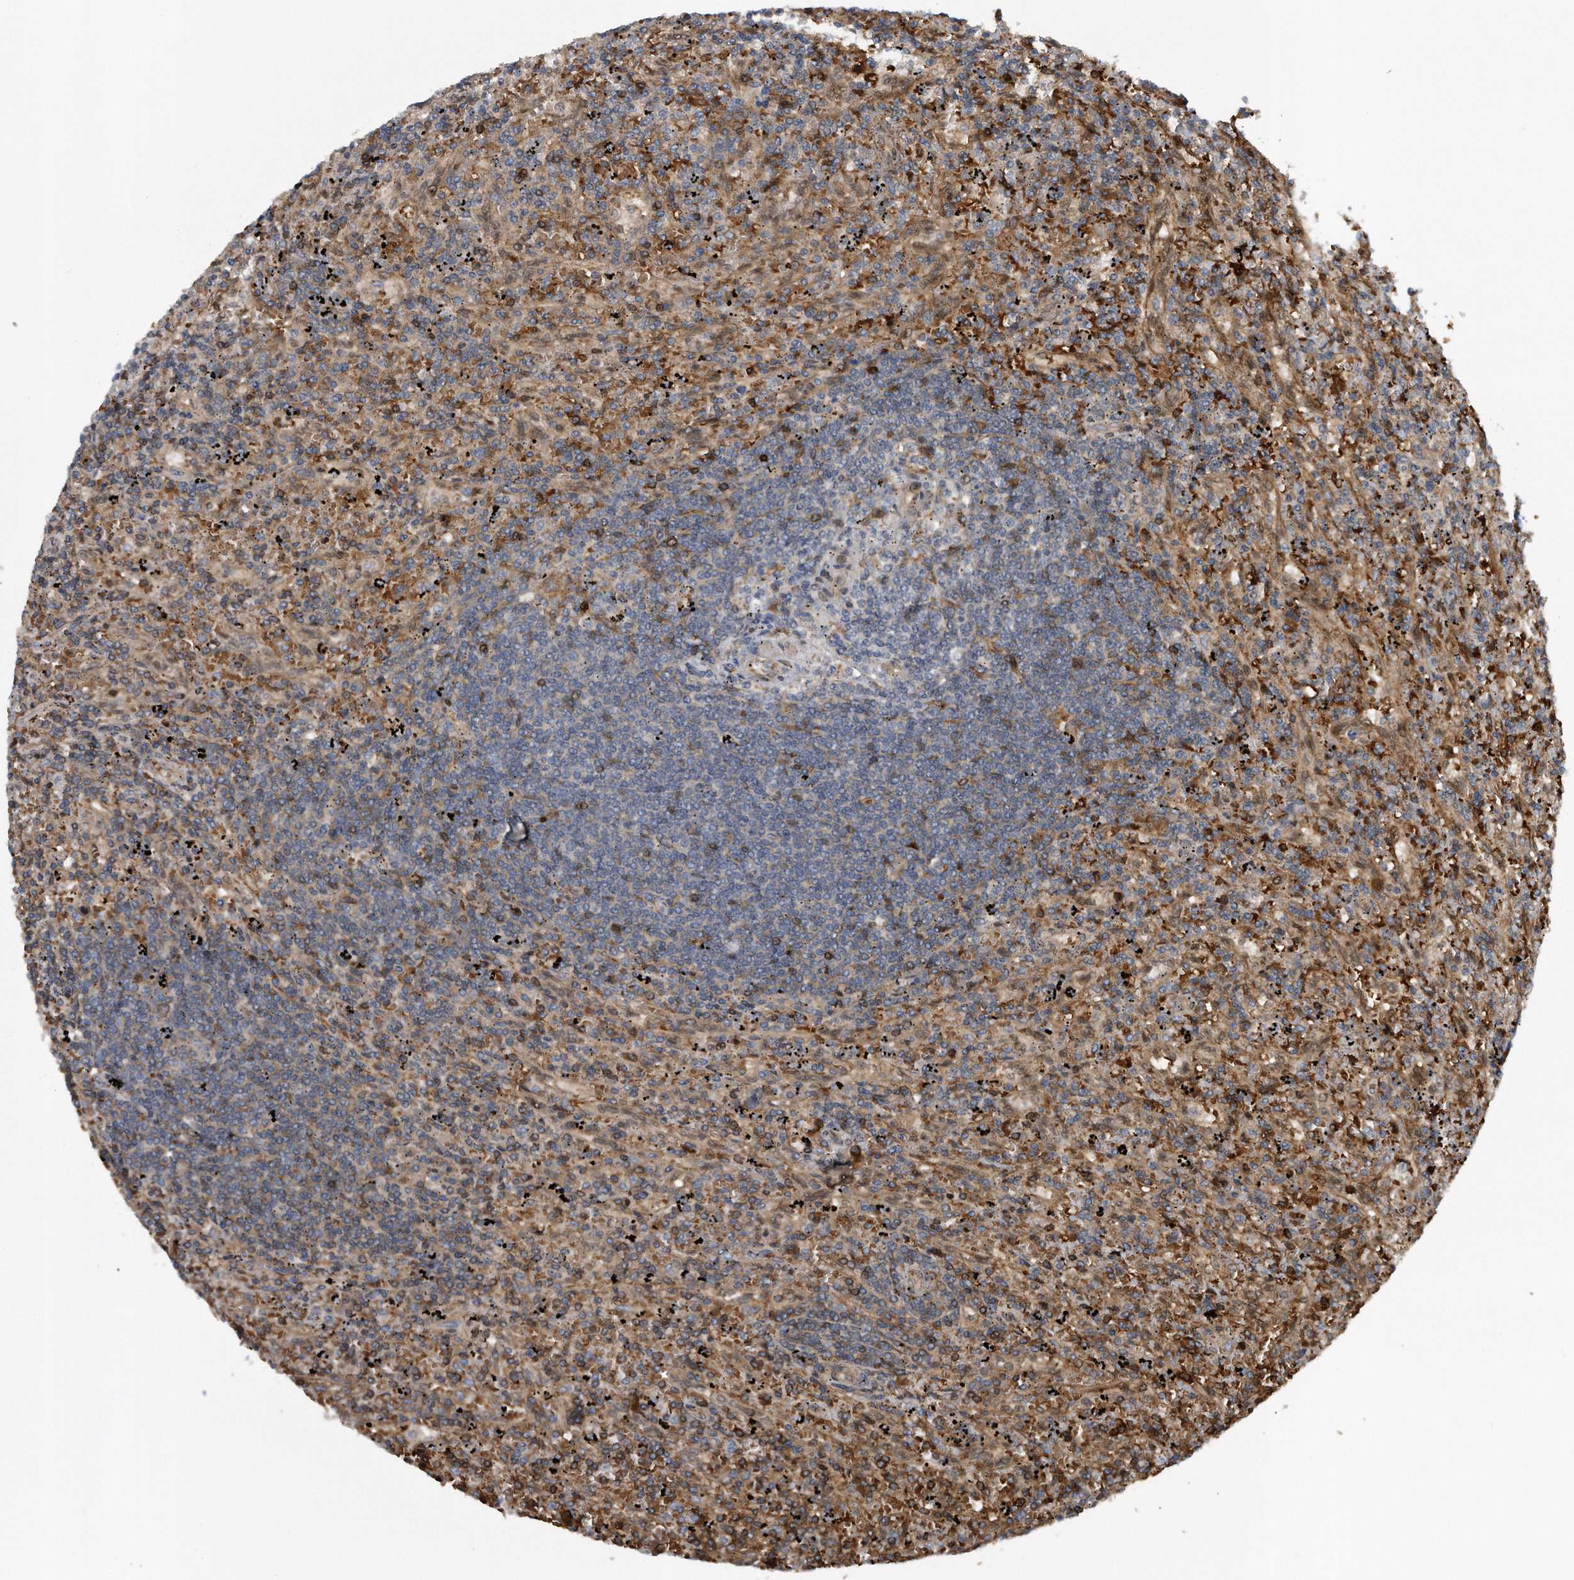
{"staining": {"intensity": "negative", "quantity": "none", "location": "none"}, "tissue": "lymphoma", "cell_type": "Tumor cells", "image_type": "cancer", "snomed": [{"axis": "morphology", "description": "Malignant lymphoma, non-Hodgkin's type, Low grade"}, {"axis": "topography", "description": "Spleen"}], "caption": "Histopathology image shows no significant protein staining in tumor cells of low-grade malignant lymphoma, non-Hodgkin's type.", "gene": "ZNF79", "patient": {"sex": "male", "age": 76}}